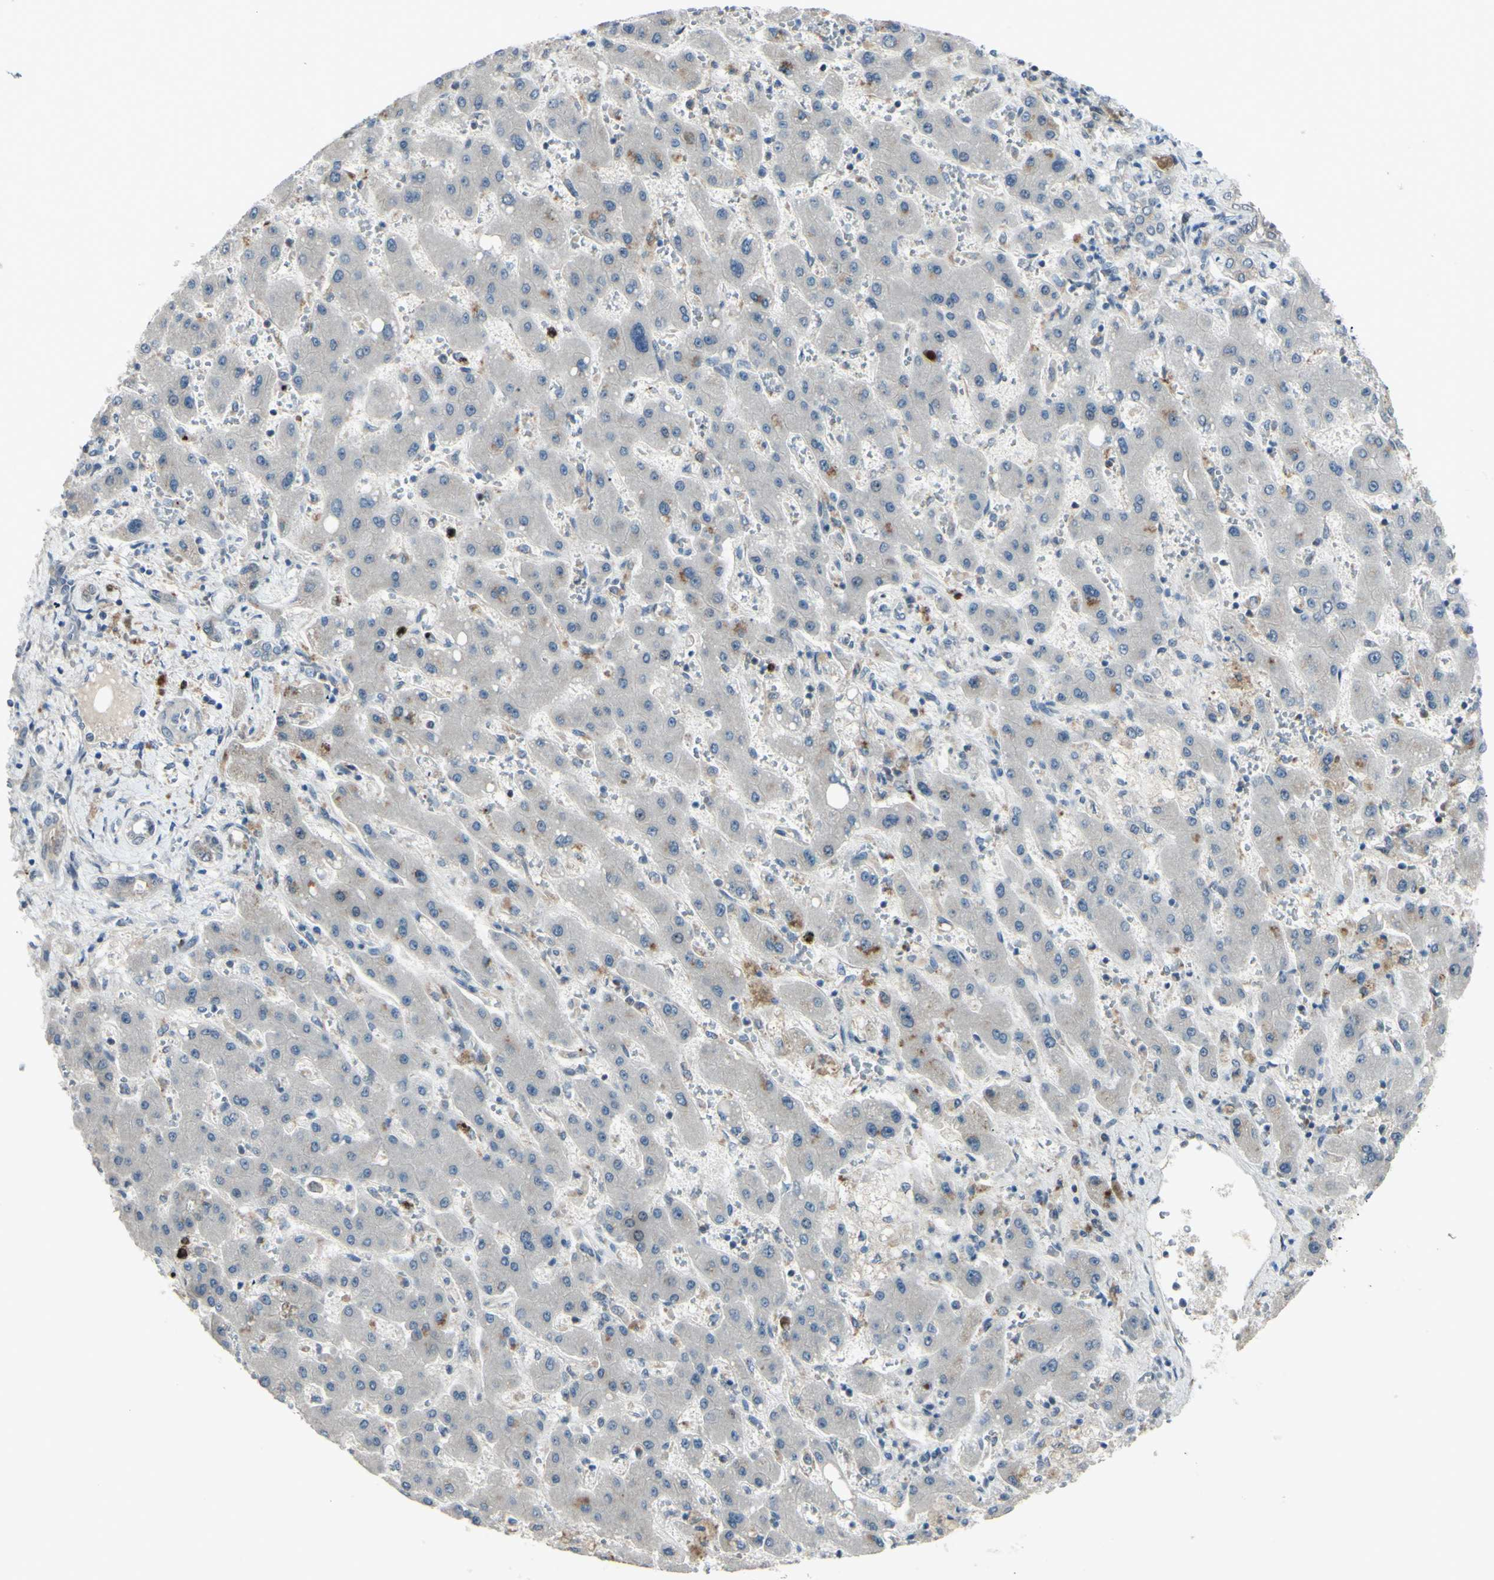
{"staining": {"intensity": "moderate", "quantity": "<25%", "location": "cytoplasmic/membranous"}, "tissue": "liver cancer", "cell_type": "Tumor cells", "image_type": "cancer", "snomed": [{"axis": "morphology", "description": "Cholangiocarcinoma"}, {"axis": "topography", "description": "Liver"}], "caption": "Brown immunohistochemical staining in human liver cancer shows moderate cytoplasmic/membranous expression in about <25% of tumor cells.", "gene": "ETNK1", "patient": {"sex": "male", "age": 50}}